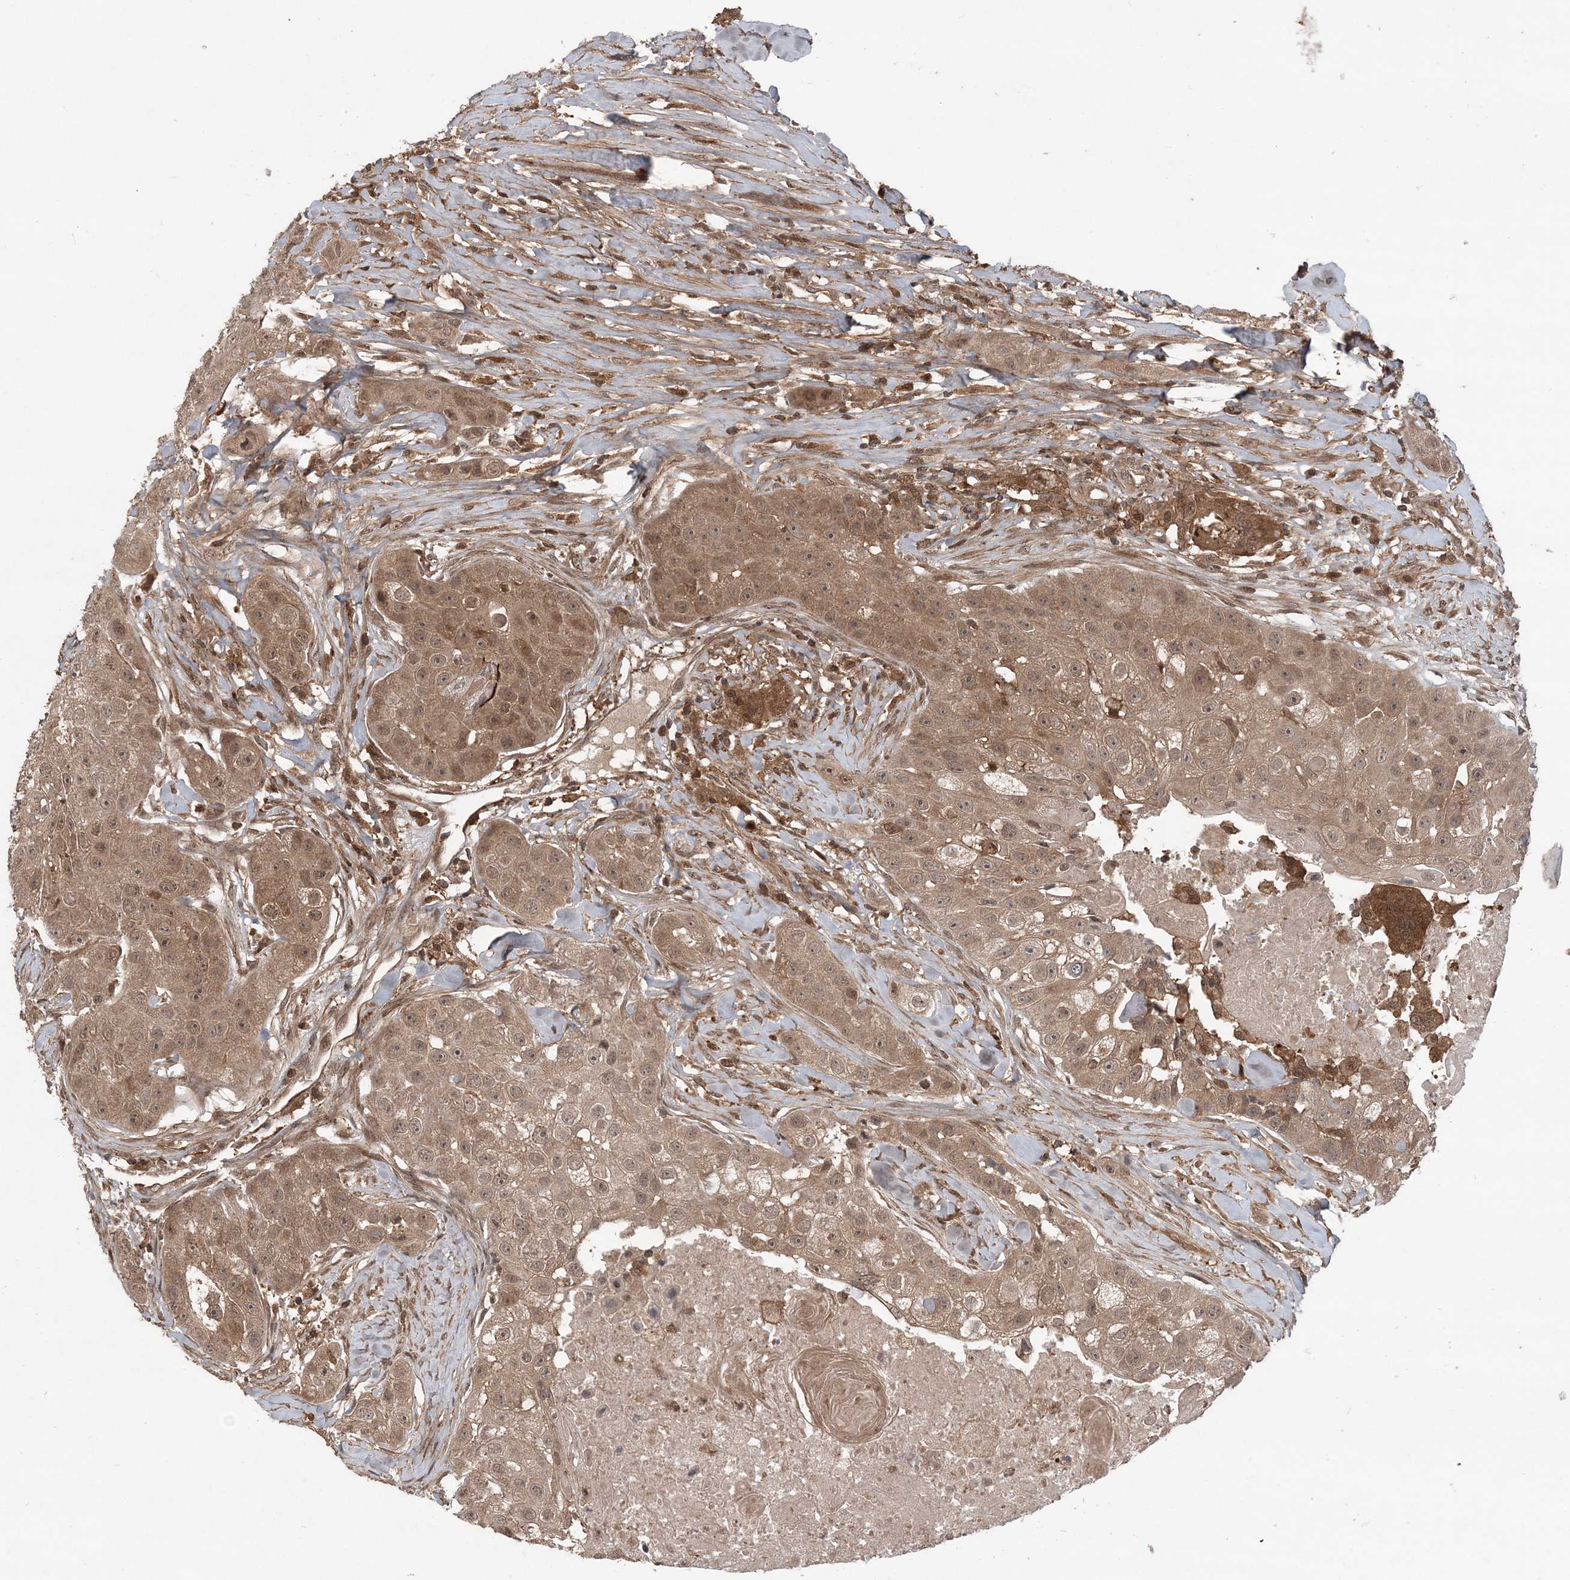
{"staining": {"intensity": "moderate", "quantity": ">75%", "location": "cytoplasmic/membranous,nuclear"}, "tissue": "head and neck cancer", "cell_type": "Tumor cells", "image_type": "cancer", "snomed": [{"axis": "morphology", "description": "Normal tissue, NOS"}, {"axis": "morphology", "description": "Squamous cell carcinoma, NOS"}, {"axis": "topography", "description": "Skeletal muscle"}, {"axis": "topography", "description": "Head-Neck"}], "caption": "High-power microscopy captured an IHC photomicrograph of head and neck squamous cell carcinoma, revealing moderate cytoplasmic/membranous and nuclear staining in about >75% of tumor cells. Immunohistochemistry stains the protein of interest in brown and the nuclei are stained blue.", "gene": "LACC1", "patient": {"sex": "male", "age": 51}}